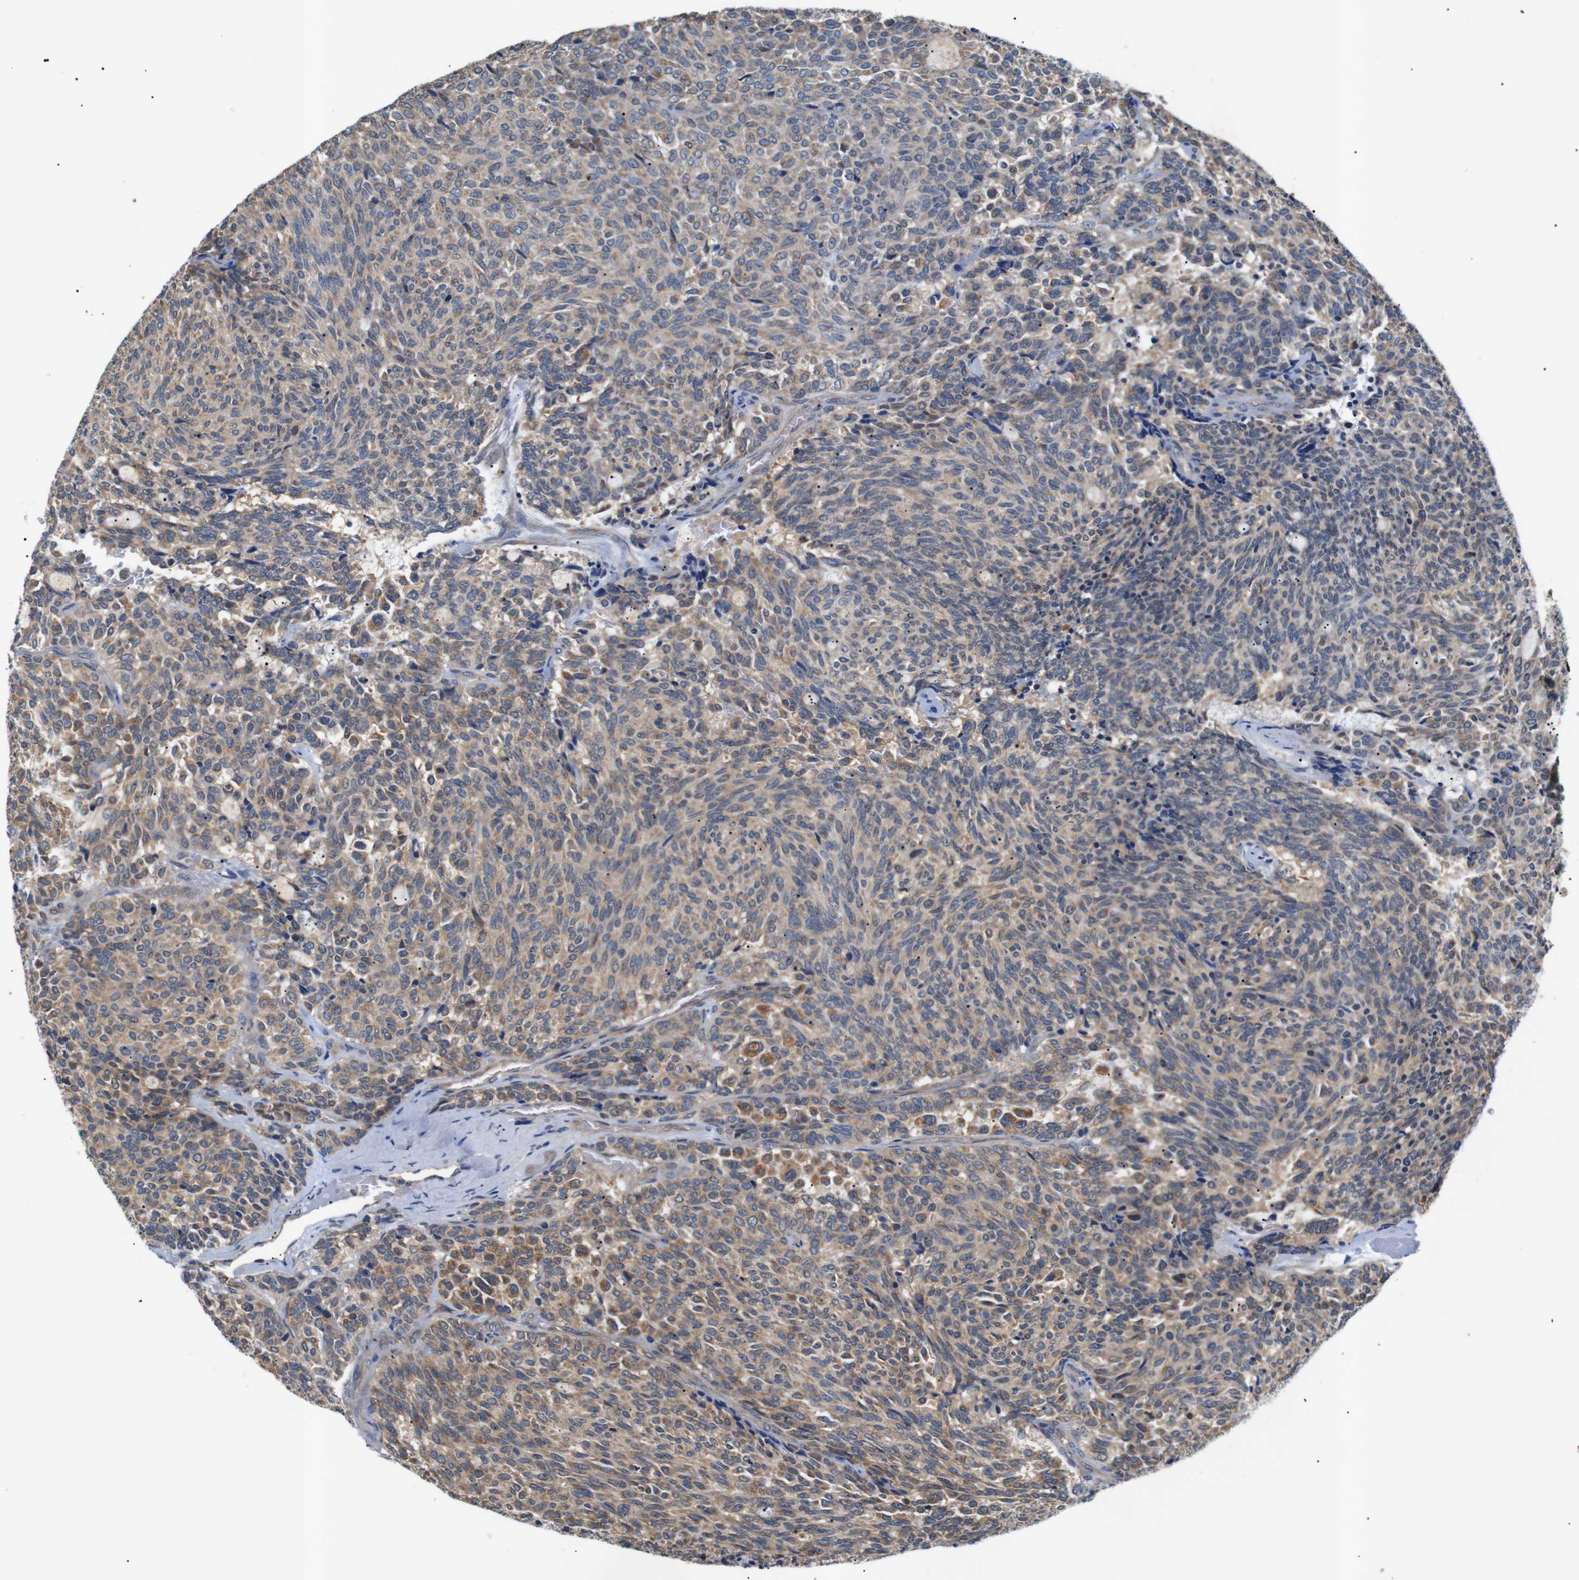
{"staining": {"intensity": "moderate", "quantity": ">75%", "location": "cytoplasmic/membranous"}, "tissue": "carcinoid", "cell_type": "Tumor cells", "image_type": "cancer", "snomed": [{"axis": "morphology", "description": "Carcinoid, malignant, NOS"}, {"axis": "topography", "description": "Pancreas"}], "caption": "Immunohistochemistry (IHC) photomicrograph of human carcinoid stained for a protein (brown), which demonstrates medium levels of moderate cytoplasmic/membranous expression in approximately >75% of tumor cells.", "gene": "RIPK1", "patient": {"sex": "female", "age": 54}}